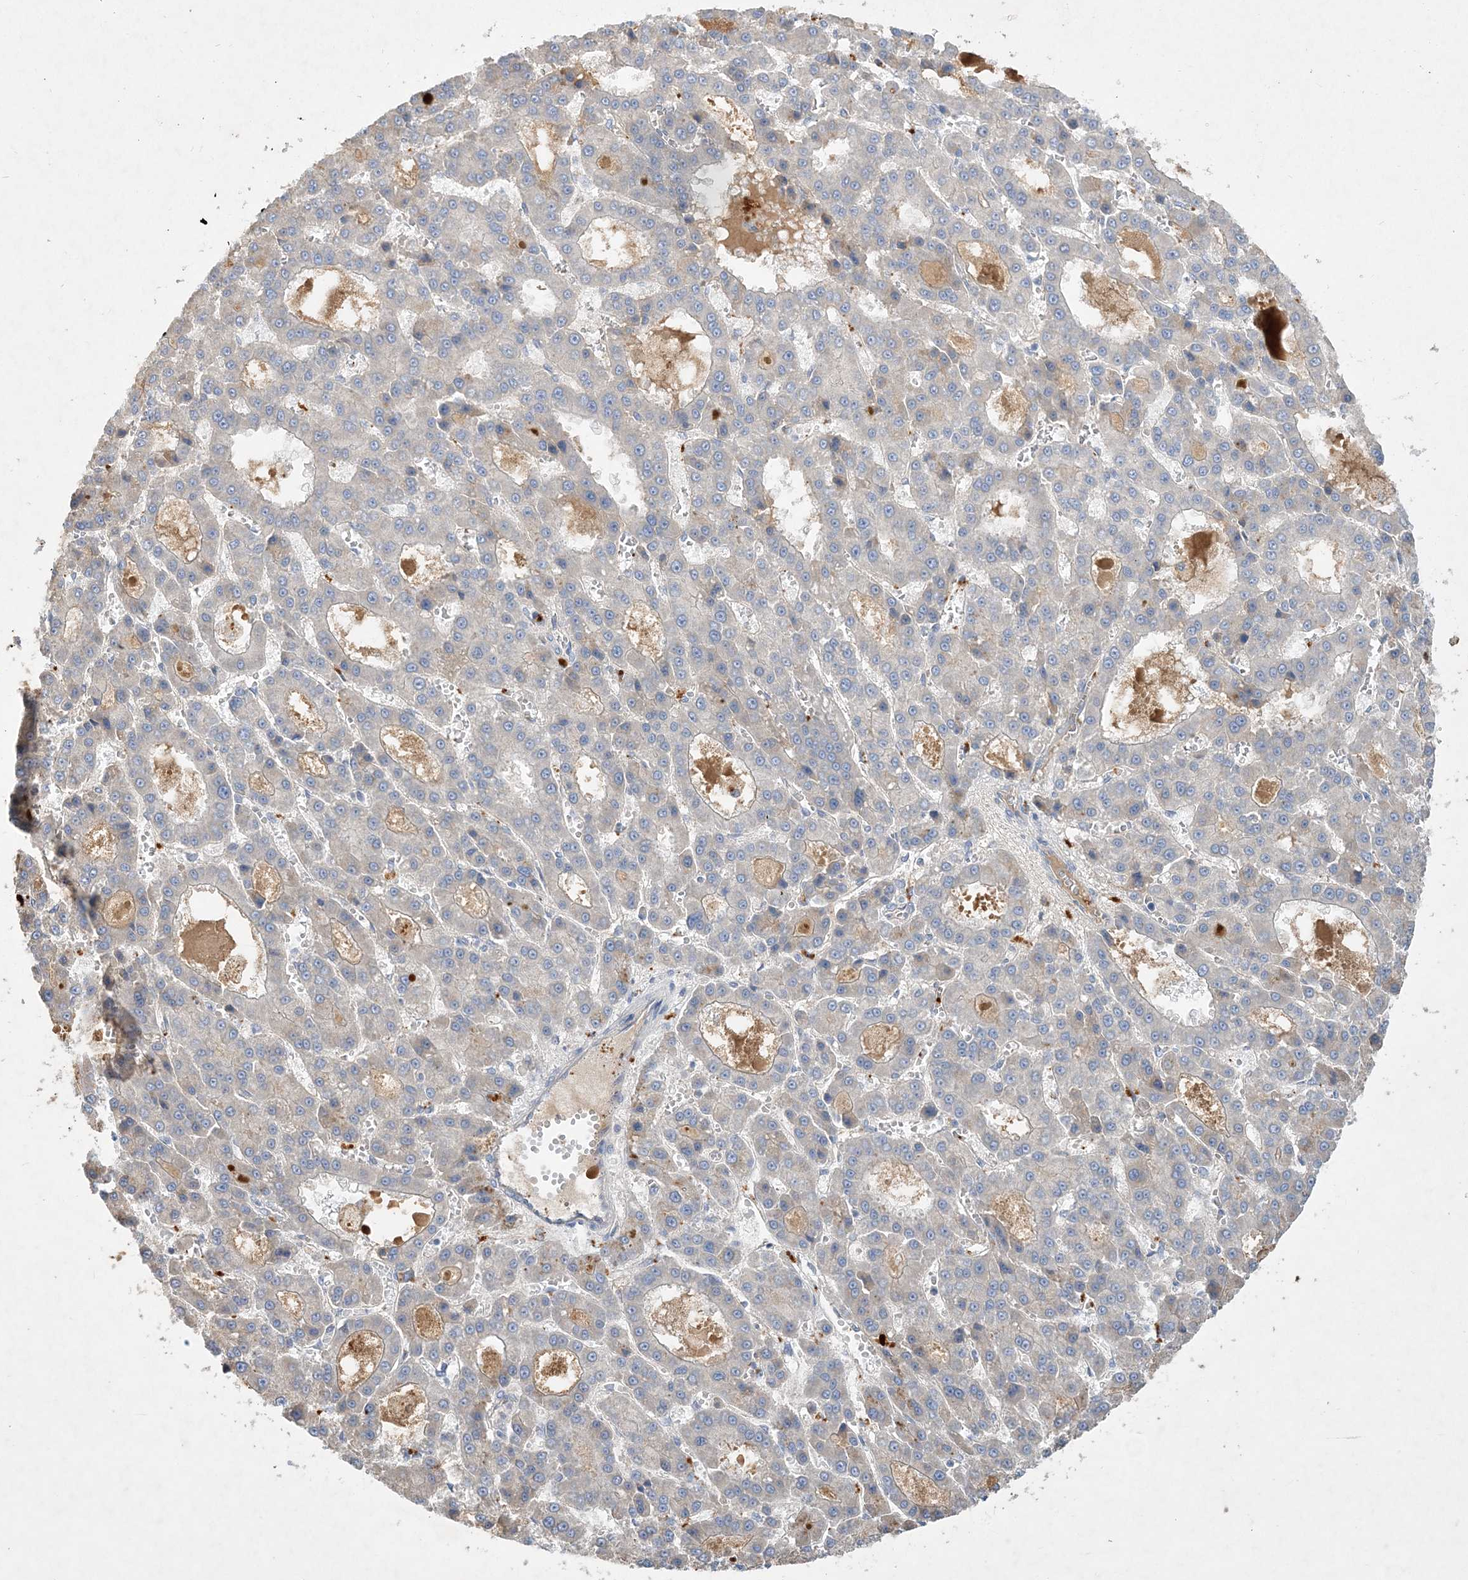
{"staining": {"intensity": "negative", "quantity": "none", "location": "none"}, "tissue": "liver cancer", "cell_type": "Tumor cells", "image_type": "cancer", "snomed": [{"axis": "morphology", "description": "Carcinoma, Hepatocellular, NOS"}, {"axis": "topography", "description": "Liver"}], "caption": "IHC image of neoplastic tissue: human liver cancer stained with DAB (3,3'-diaminobenzidine) shows no significant protein expression in tumor cells.", "gene": "ADCK2", "patient": {"sex": "male", "age": 70}}